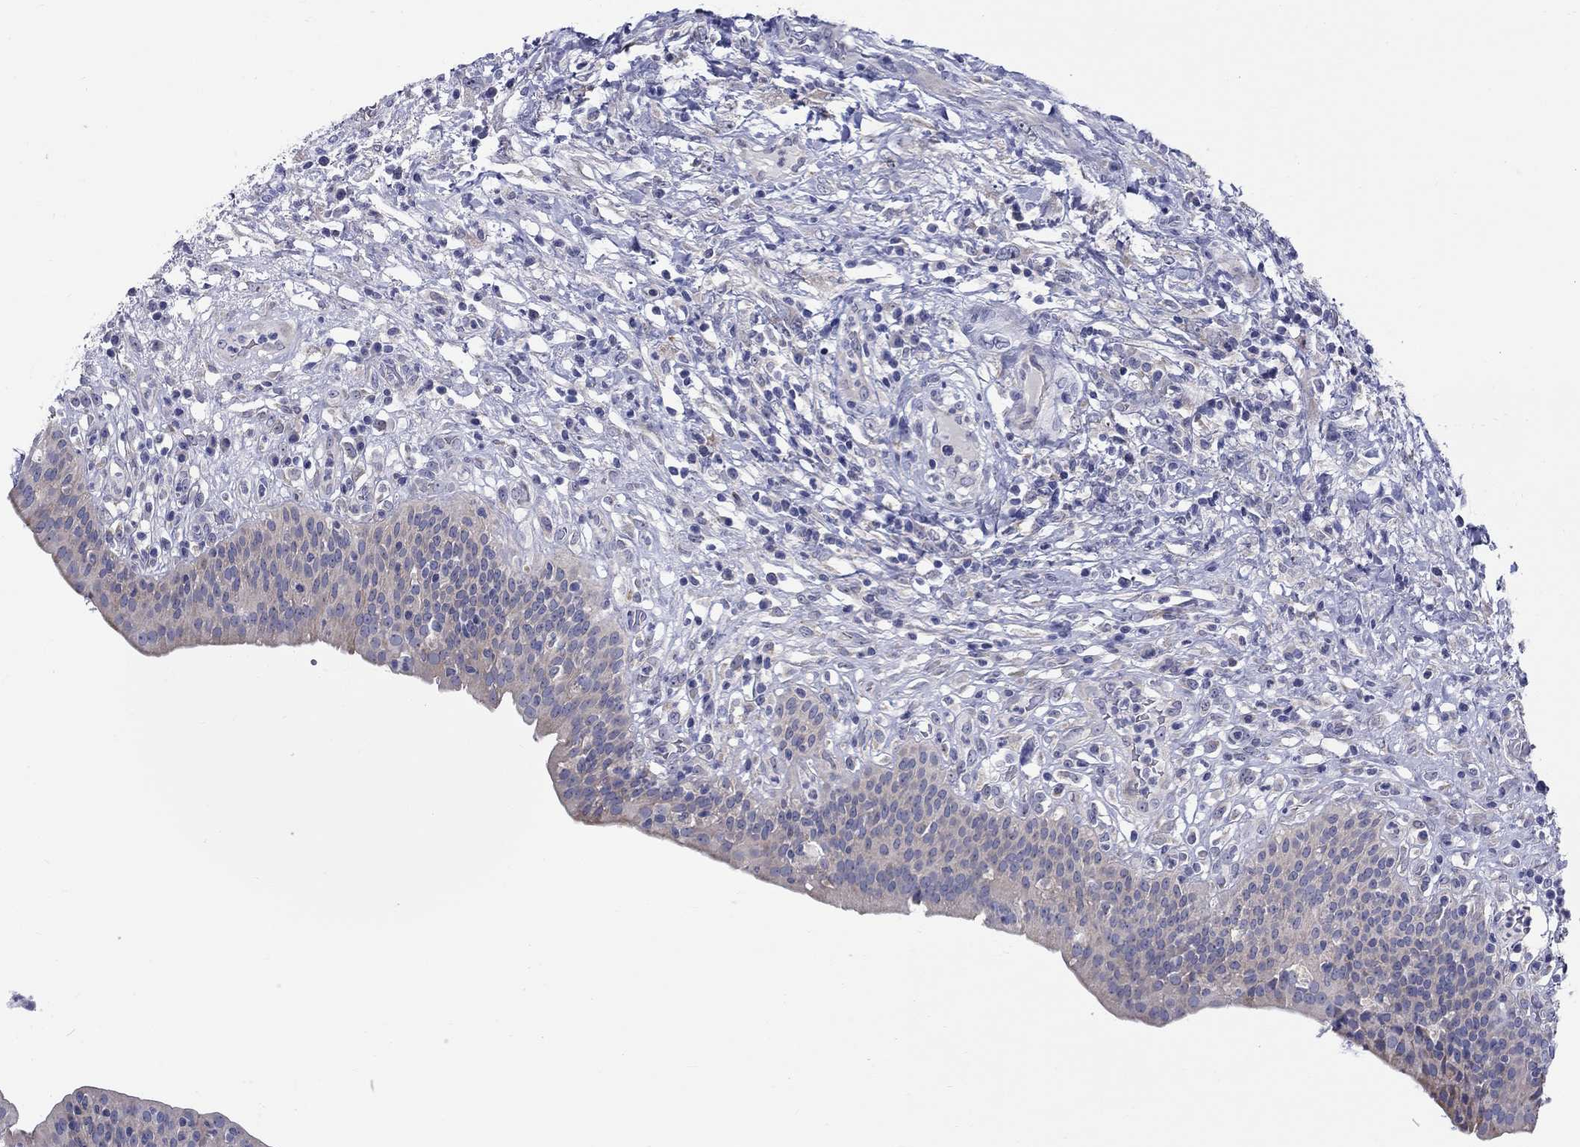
{"staining": {"intensity": "negative", "quantity": "none", "location": "none"}, "tissue": "urinary bladder", "cell_type": "Urothelial cells", "image_type": "normal", "snomed": [{"axis": "morphology", "description": "Normal tissue, NOS"}, {"axis": "topography", "description": "Urinary bladder"}], "caption": "This is an immunohistochemistry (IHC) photomicrograph of unremarkable human urinary bladder. There is no staining in urothelial cells.", "gene": "QRFPR", "patient": {"sex": "male", "age": 66}}